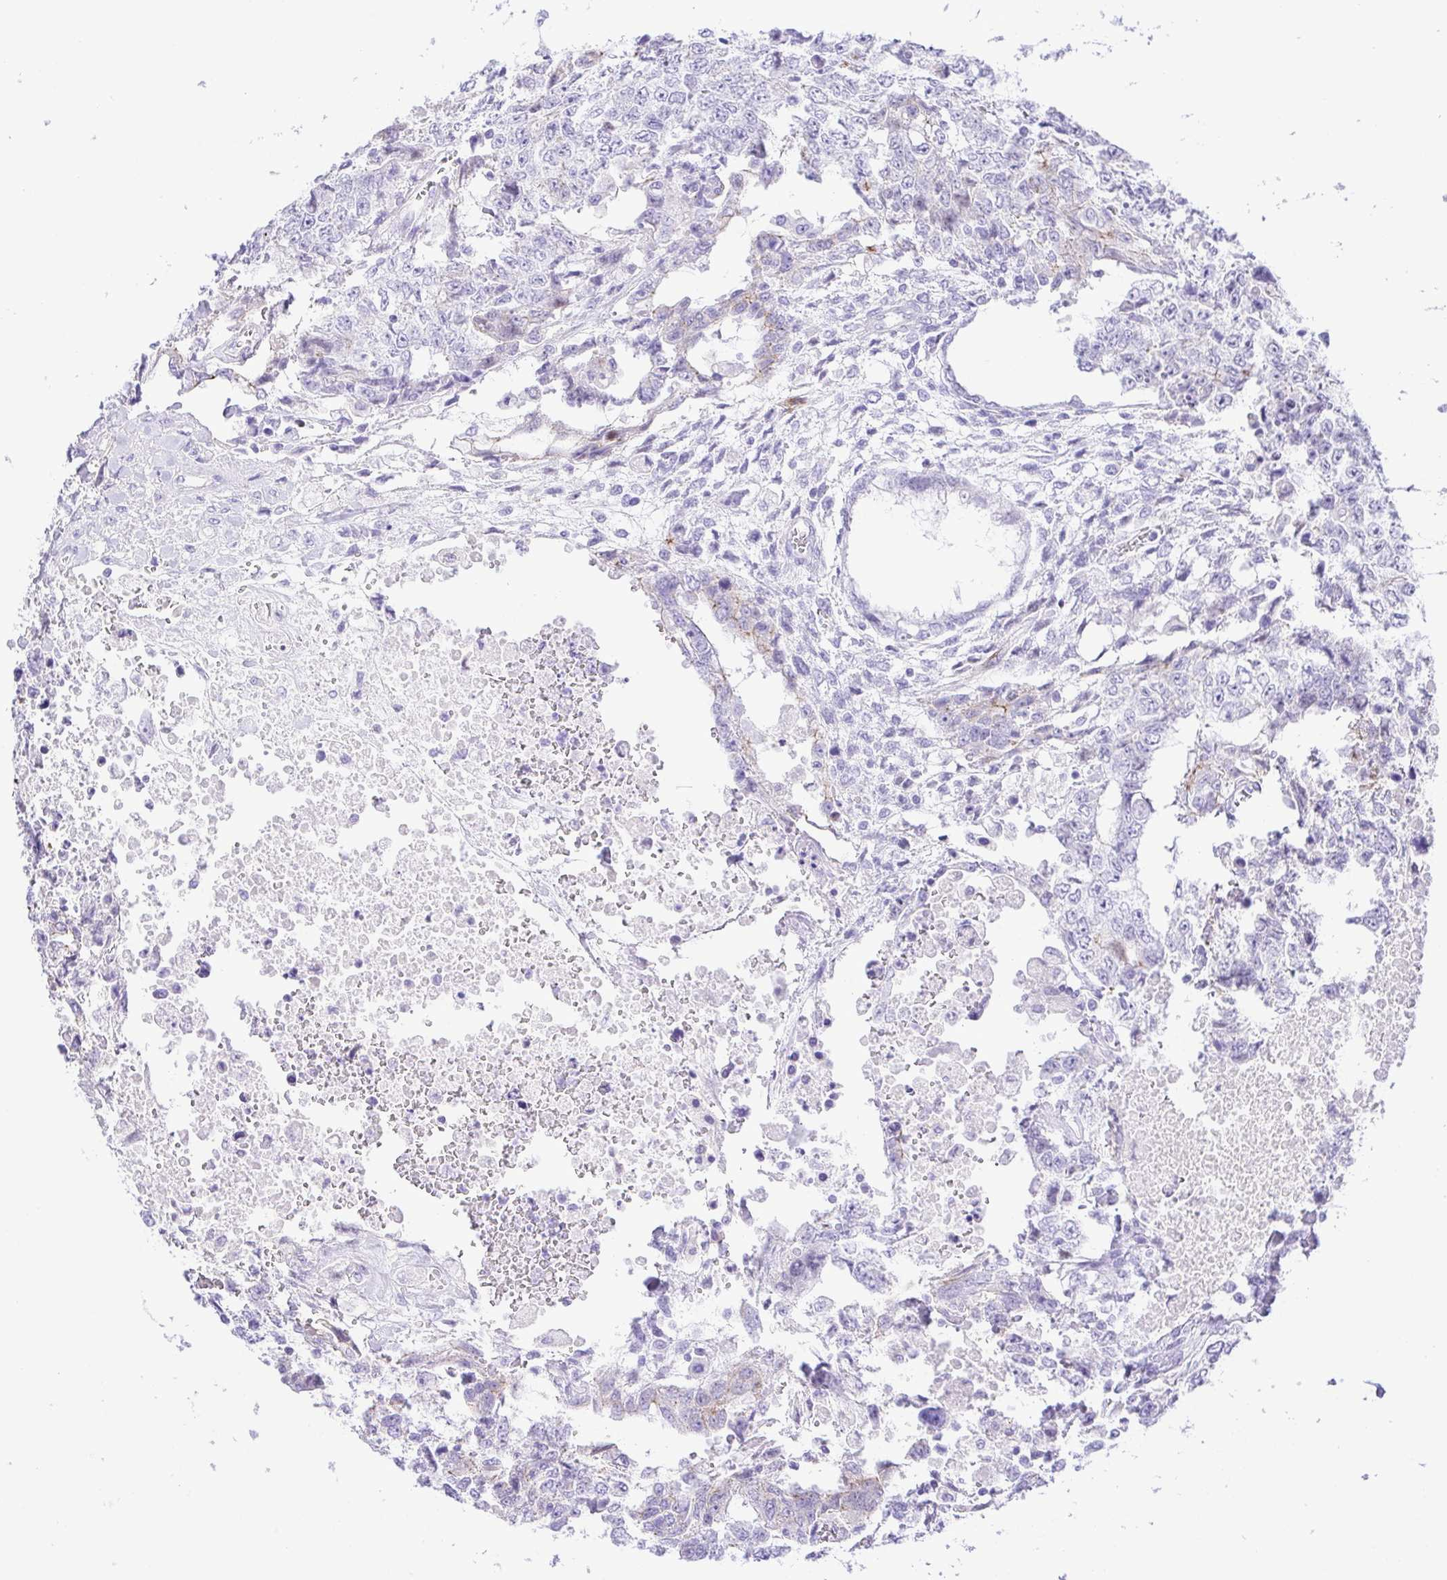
{"staining": {"intensity": "negative", "quantity": "none", "location": "none"}, "tissue": "testis cancer", "cell_type": "Tumor cells", "image_type": "cancer", "snomed": [{"axis": "morphology", "description": "Carcinoma, Embryonal, NOS"}, {"axis": "topography", "description": "Testis"}], "caption": "High magnification brightfield microscopy of embryonal carcinoma (testis) stained with DAB (brown) and counterstained with hematoxylin (blue): tumor cells show no significant positivity. Nuclei are stained in blue.", "gene": "GPR182", "patient": {"sex": "male", "age": 24}}